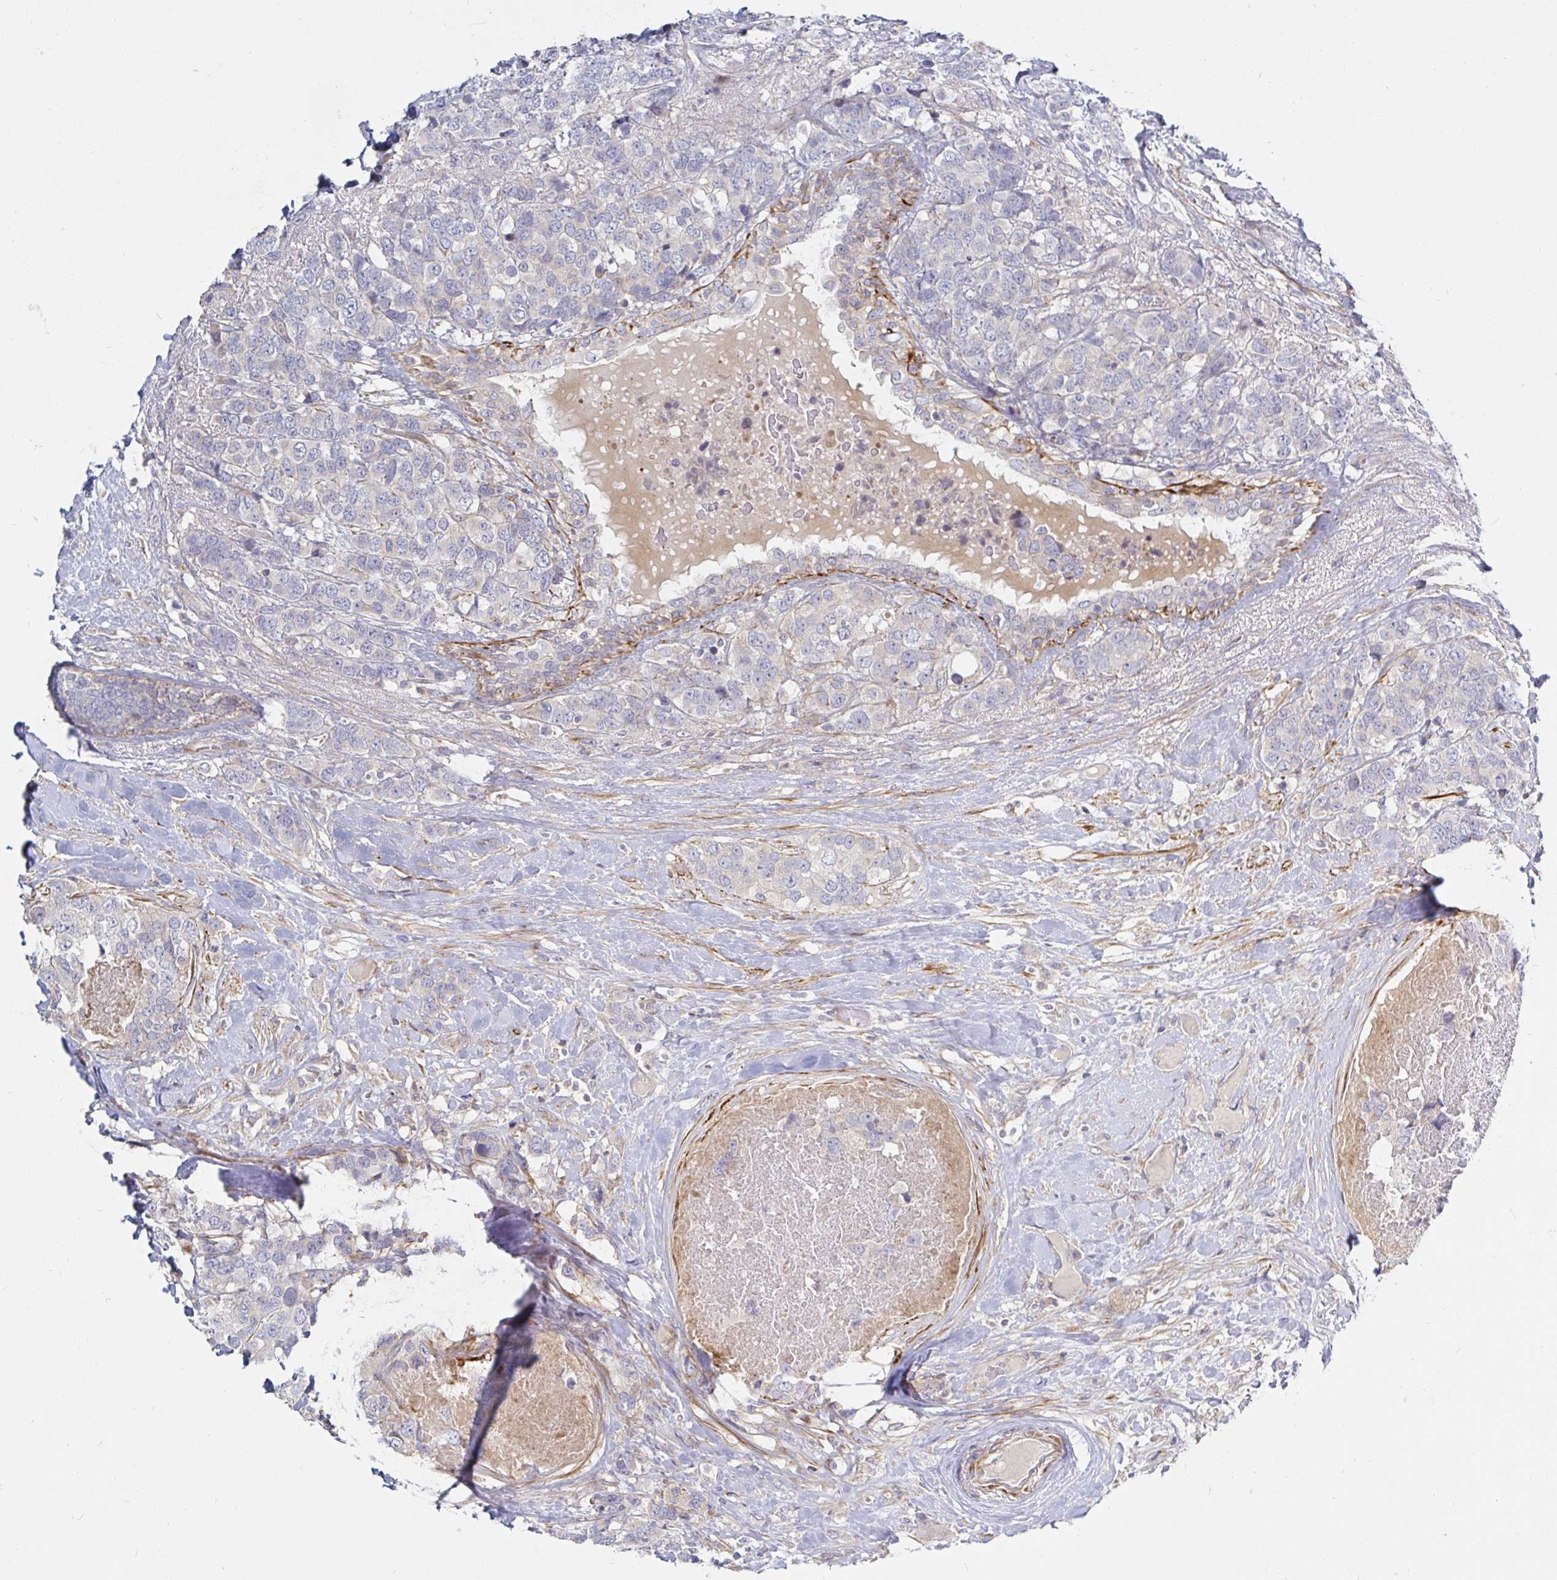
{"staining": {"intensity": "negative", "quantity": "none", "location": "none"}, "tissue": "breast cancer", "cell_type": "Tumor cells", "image_type": "cancer", "snomed": [{"axis": "morphology", "description": "Lobular carcinoma"}, {"axis": "topography", "description": "Breast"}], "caption": "IHC of lobular carcinoma (breast) displays no positivity in tumor cells.", "gene": "SSH2", "patient": {"sex": "female", "age": 59}}